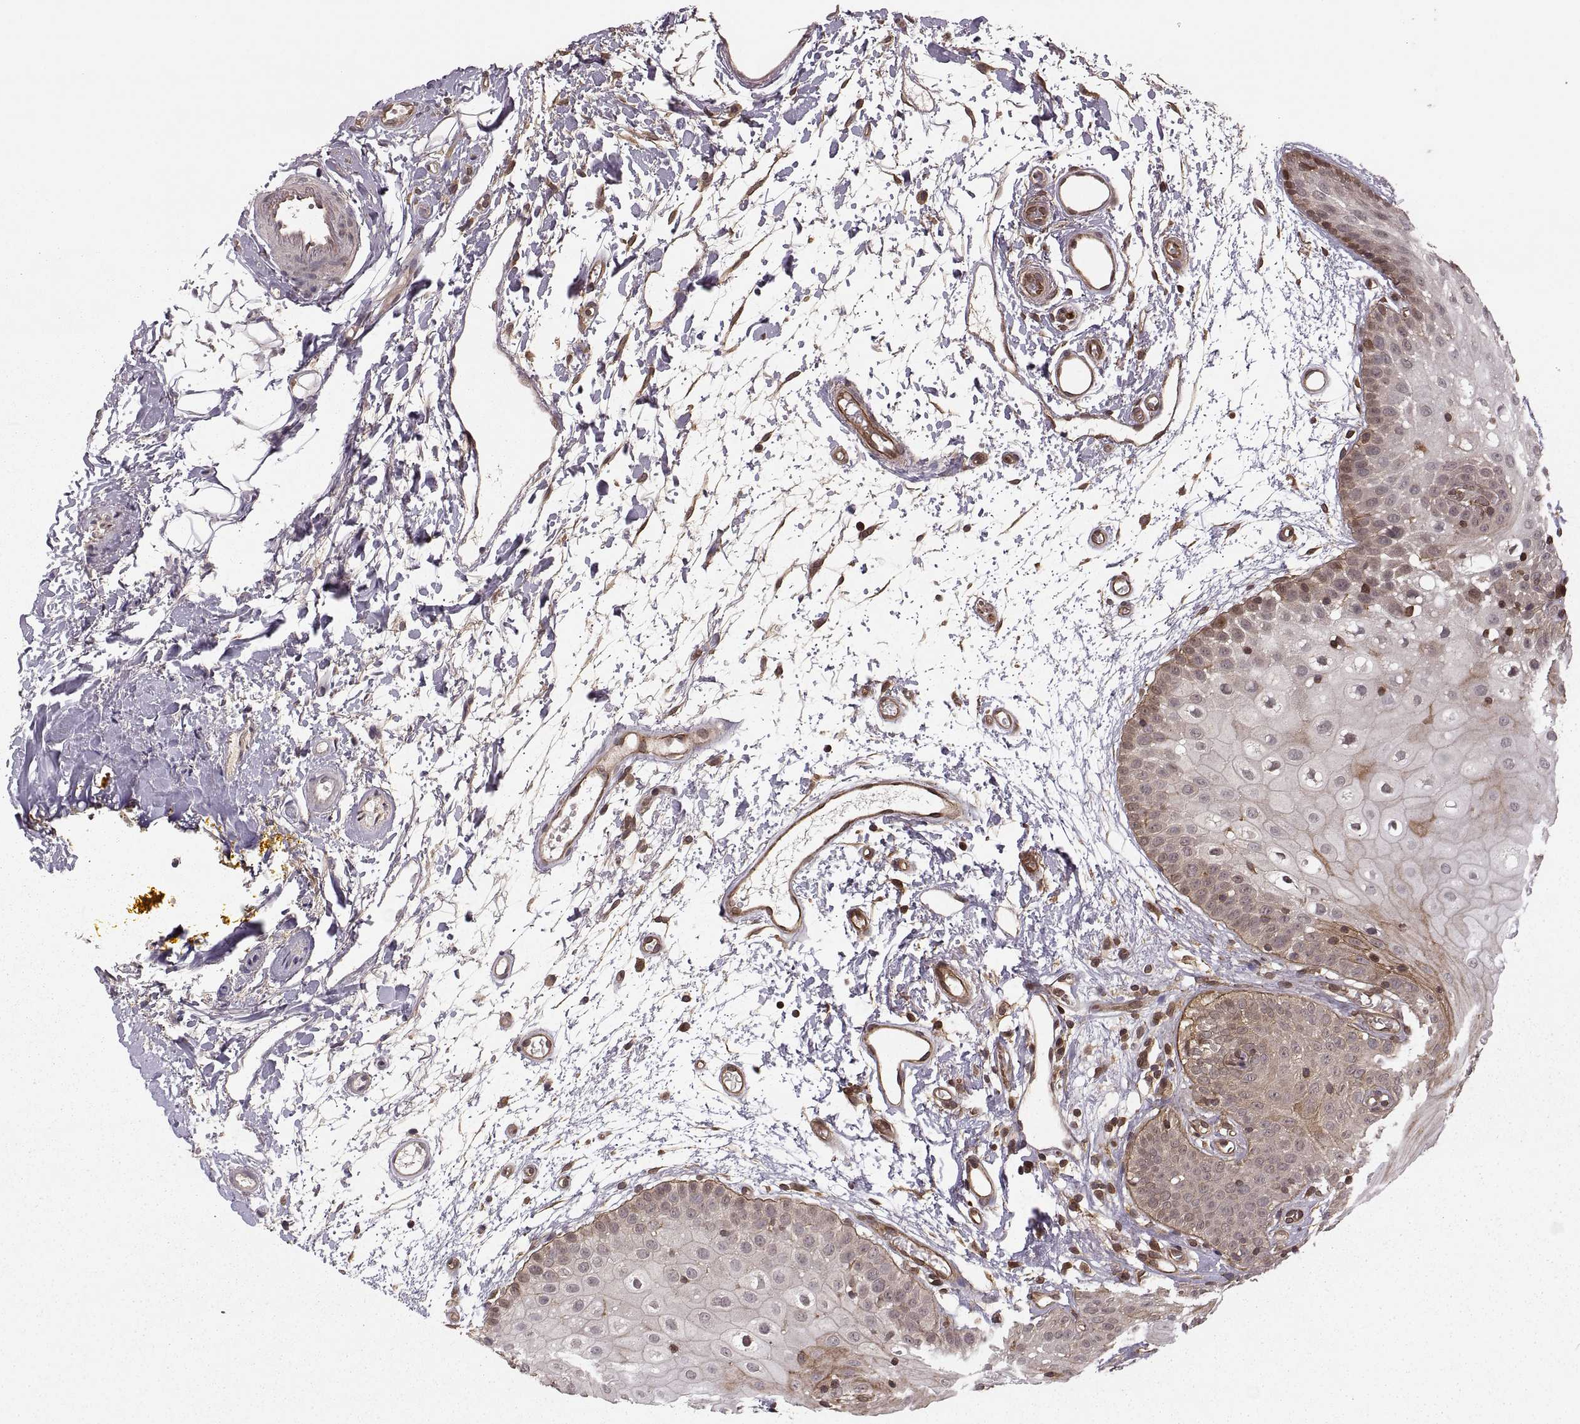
{"staining": {"intensity": "moderate", "quantity": "<25%", "location": "cytoplasmic/membranous"}, "tissue": "oral mucosa", "cell_type": "Squamous epithelial cells", "image_type": "normal", "snomed": [{"axis": "morphology", "description": "Normal tissue, NOS"}, {"axis": "morphology", "description": "Squamous cell carcinoma, NOS"}, {"axis": "topography", "description": "Oral tissue"}, {"axis": "topography", "description": "Head-Neck"}], "caption": "A brown stain labels moderate cytoplasmic/membranous positivity of a protein in squamous epithelial cells of normal human oral mucosa. Immunohistochemistry (ihc) stains the protein in brown and the nuclei are stained blue.", "gene": "DEDD", "patient": {"sex": "female", "age": 75}}